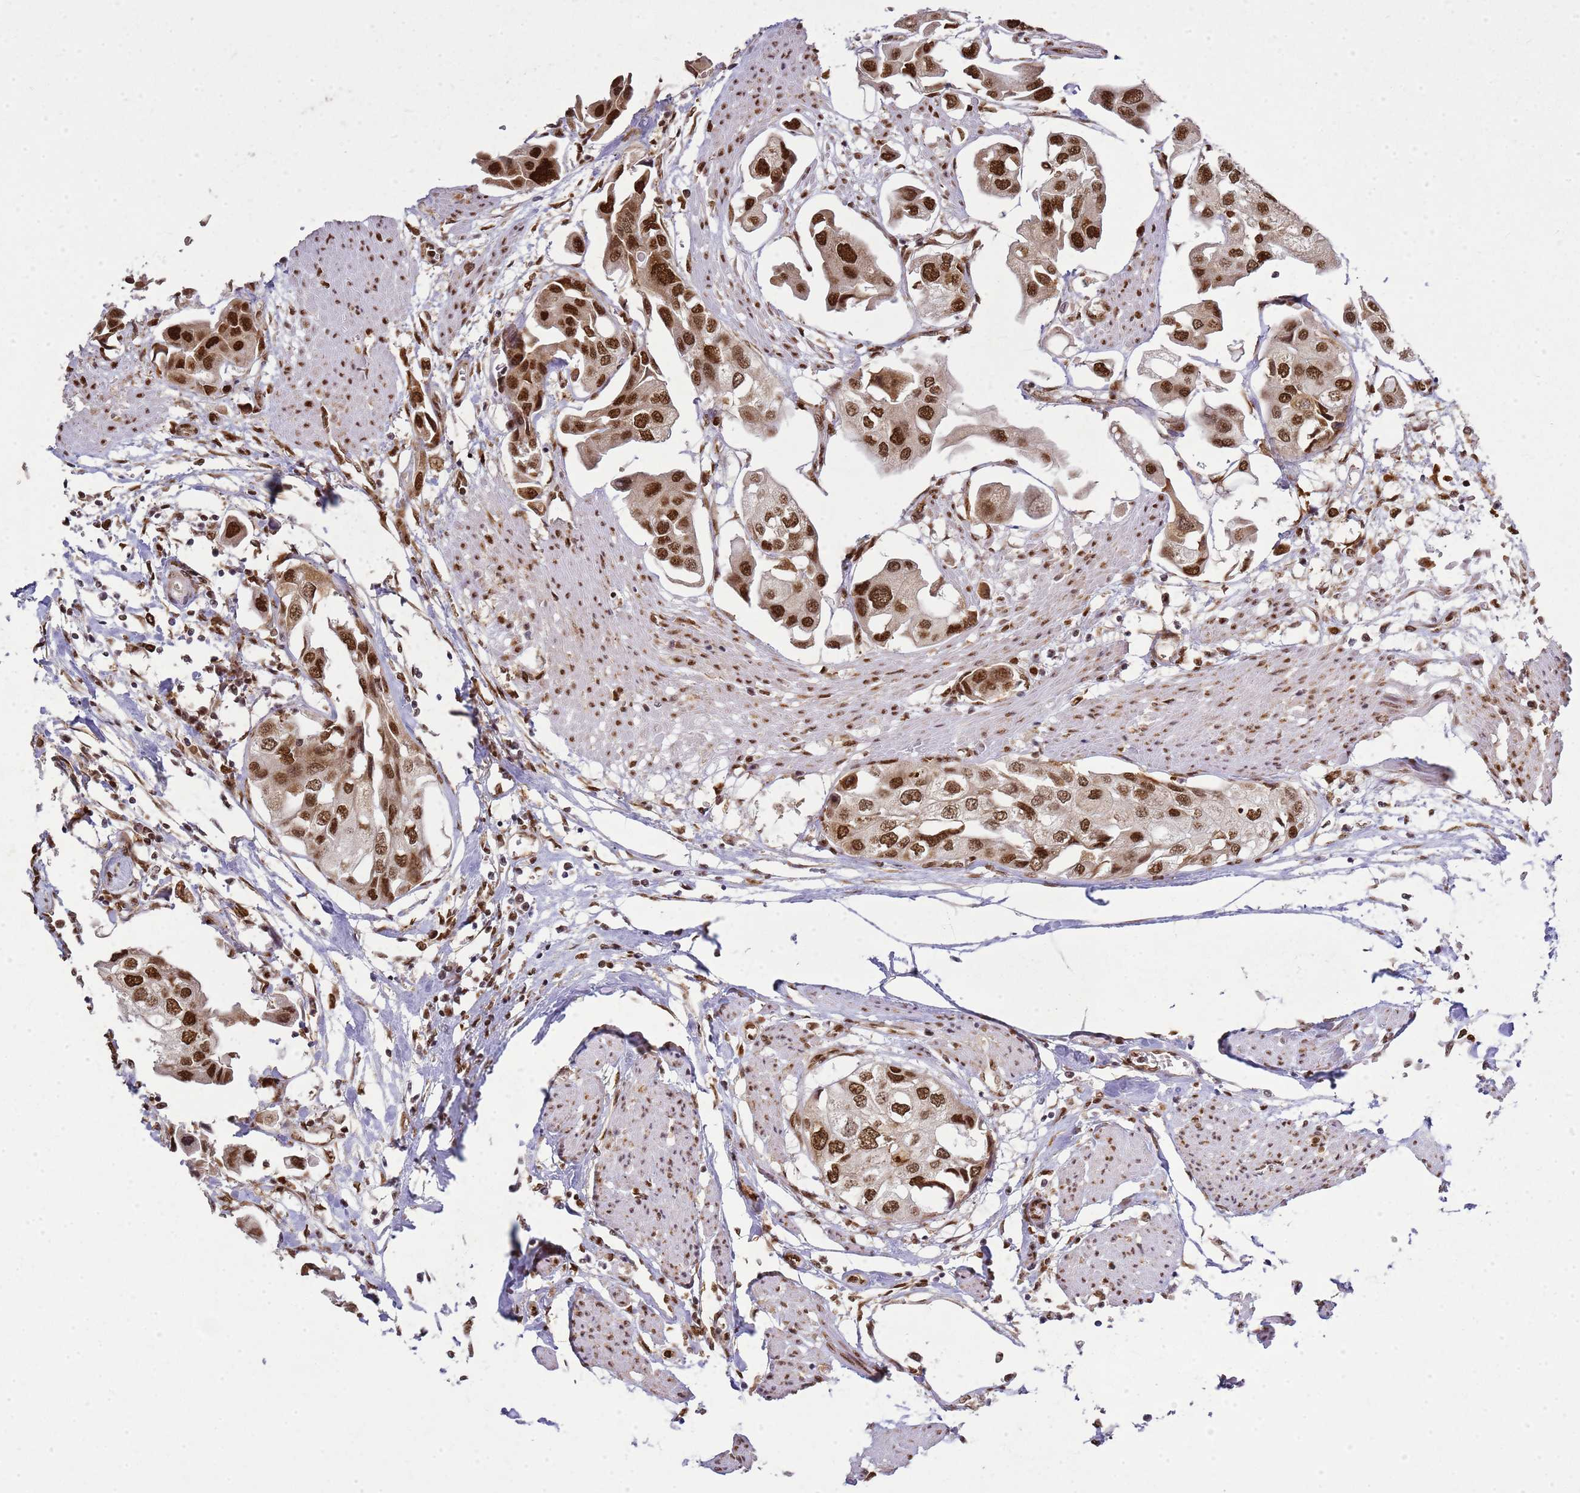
{"staining": {"intensity": "strong", "quantity": ">75%", "location": "nuclear"}, "tissue": "urothelial cancer", "cell_type": "Tumor cells", "image_type": "cancer", "snomed": [{"axis": "morphology", "description": "Urothelial carcinoma, High grade"}, {"axis": "topography", "description": "Urinary bladder"}], "caption": "Urothelial cancer tissue shows strong nuclear staining in about >75% of tumor cells", "gene": "APEX1", "patient": {"sex": "male", "age": 64}}